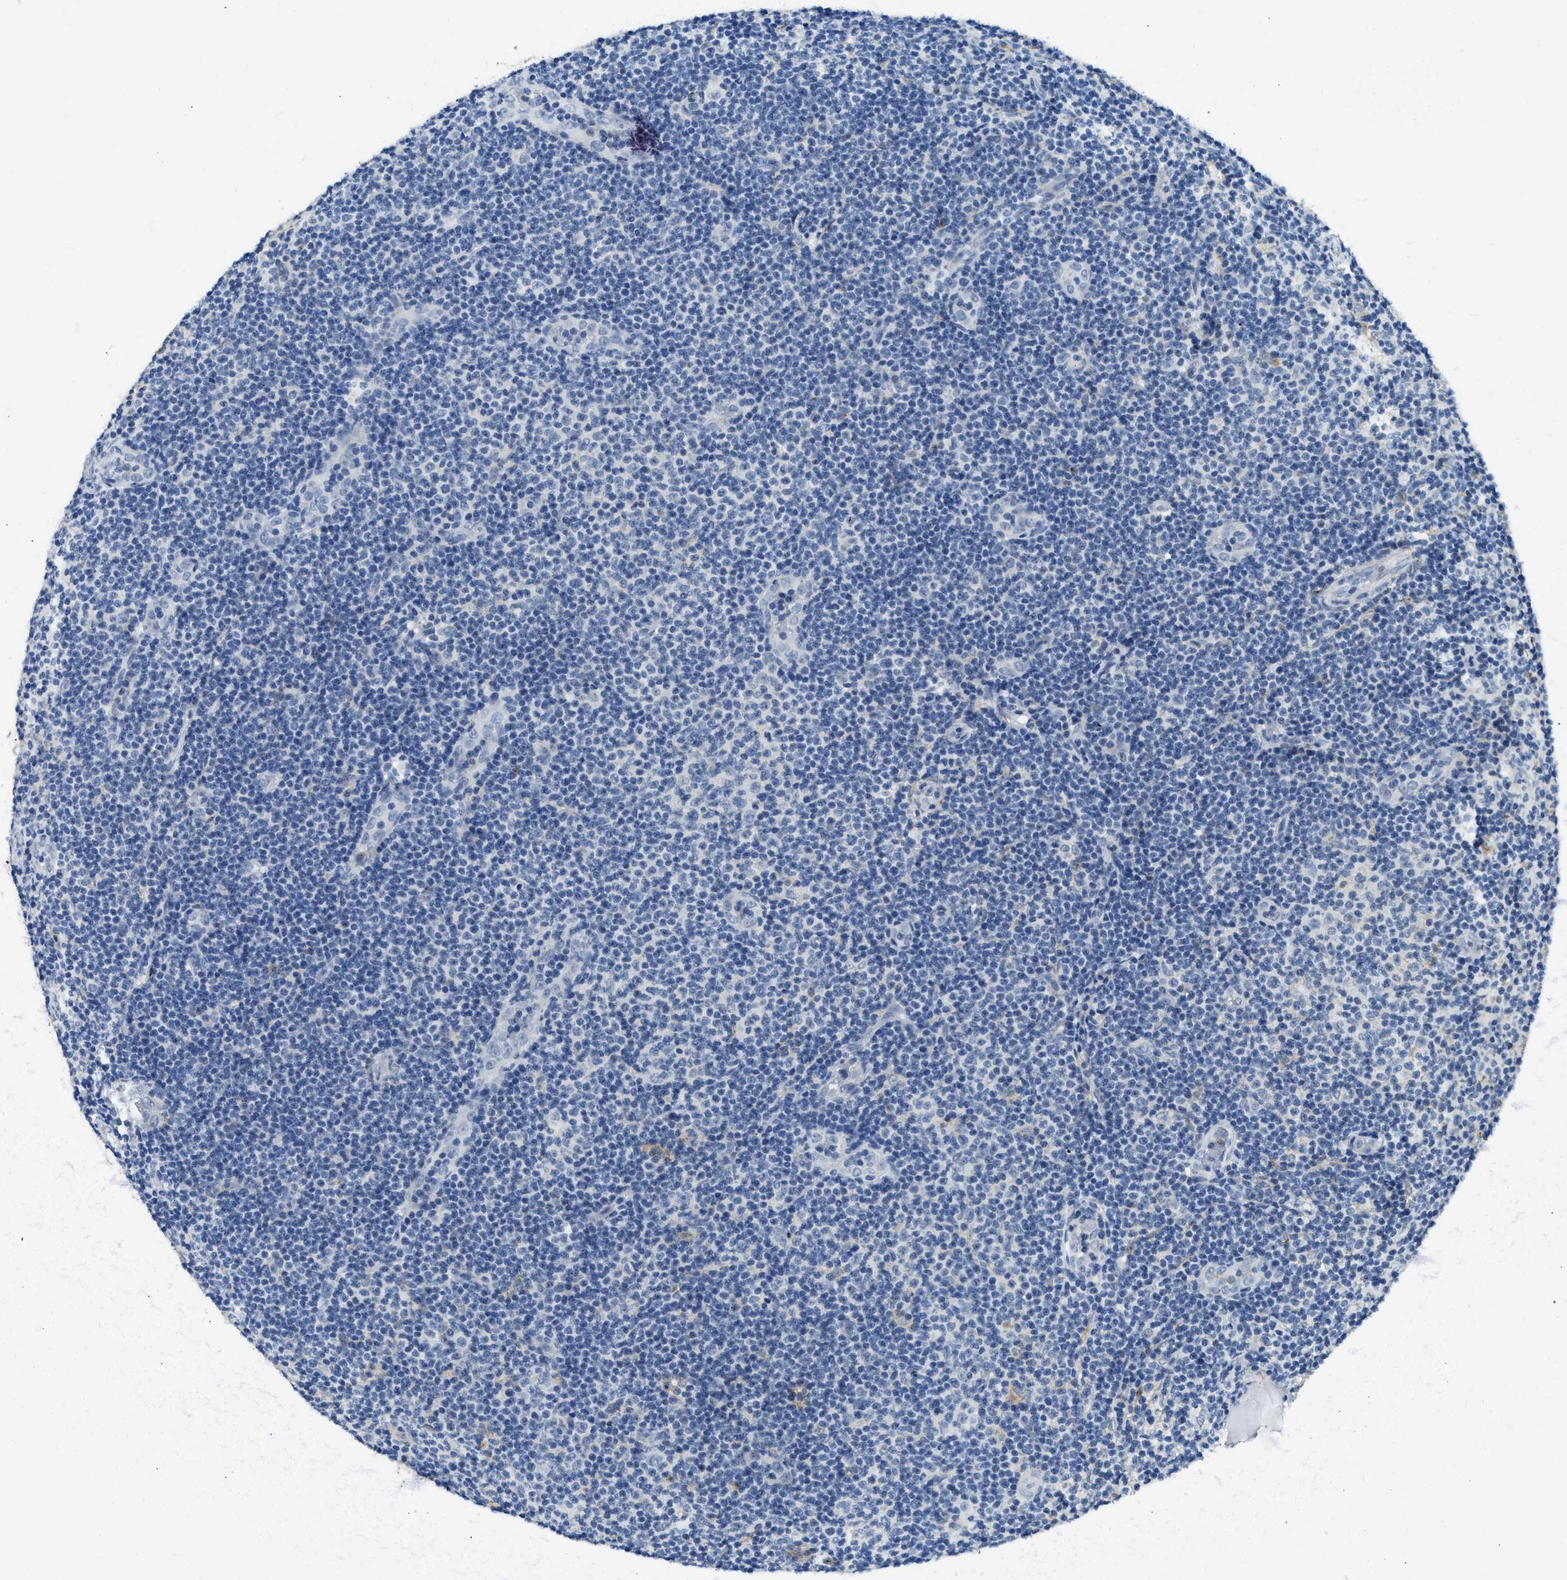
{"staining": {"intensity": "negative", "quantity": "none", "location": "none"}, "tissue": "lymphoma", "cell_type": "Tumor cells", "image_type": "cancer", "snomed": [{"axis": "morphology", "description": "Malignant lymphoma, non-Hodgkin's type, Low grade"}, {"axis": "topography", "description": "Lymph node"}], "caption": "The immunohistochemistry (IHC) photomicrograph has no significant staining in tumor cells of low-grade malignant lymphoma, non-Hodgkin's type tissue.", "gene": "LRP1", "patient": {"sex": "male", "age": 83}}